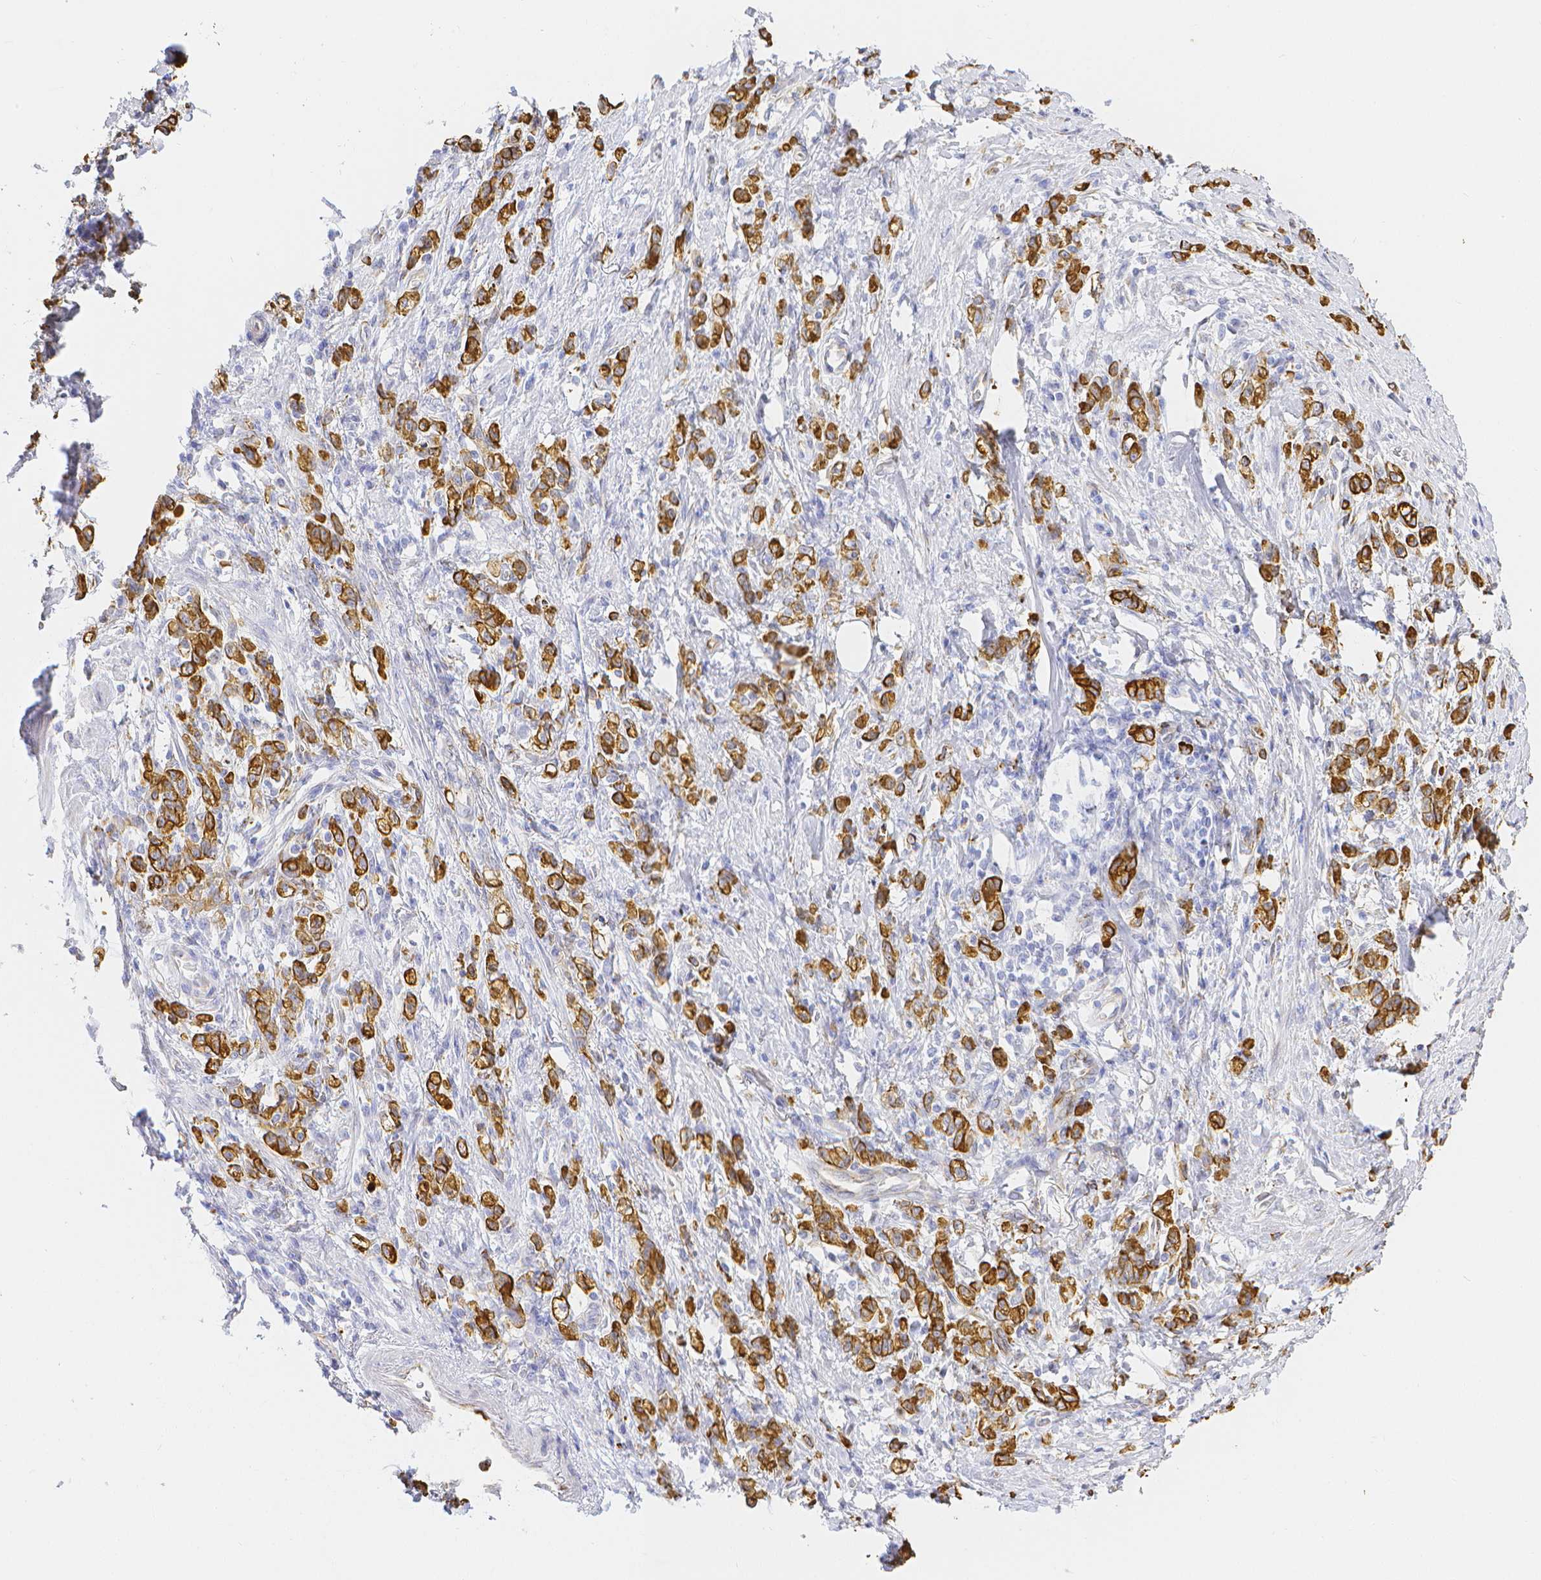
{"staining": {"intensity": "strong", "quantity": ">75%", "location": "cytoplasmic/membranous"}, "tissue": "stomach cancer", "cell_type": "Tumor cells", "image_type": "cancer", "snomed": [{"axis": "morphology", "description": "Adenocarcinoma, NOS"}, {"axis": "topography", "description": "Stomach"}], "caption": "Strong cytoplasmic/membranous positivity is appreciated in approximately >75% of tumor cells in adenocarcinoma (stomach). (DAB (3,3'-diaminobenzidine) IHC with brightfield microscopy, high magnification).", "gene": "SMURF1", "patient": {"sex": "male", "age": 77}}